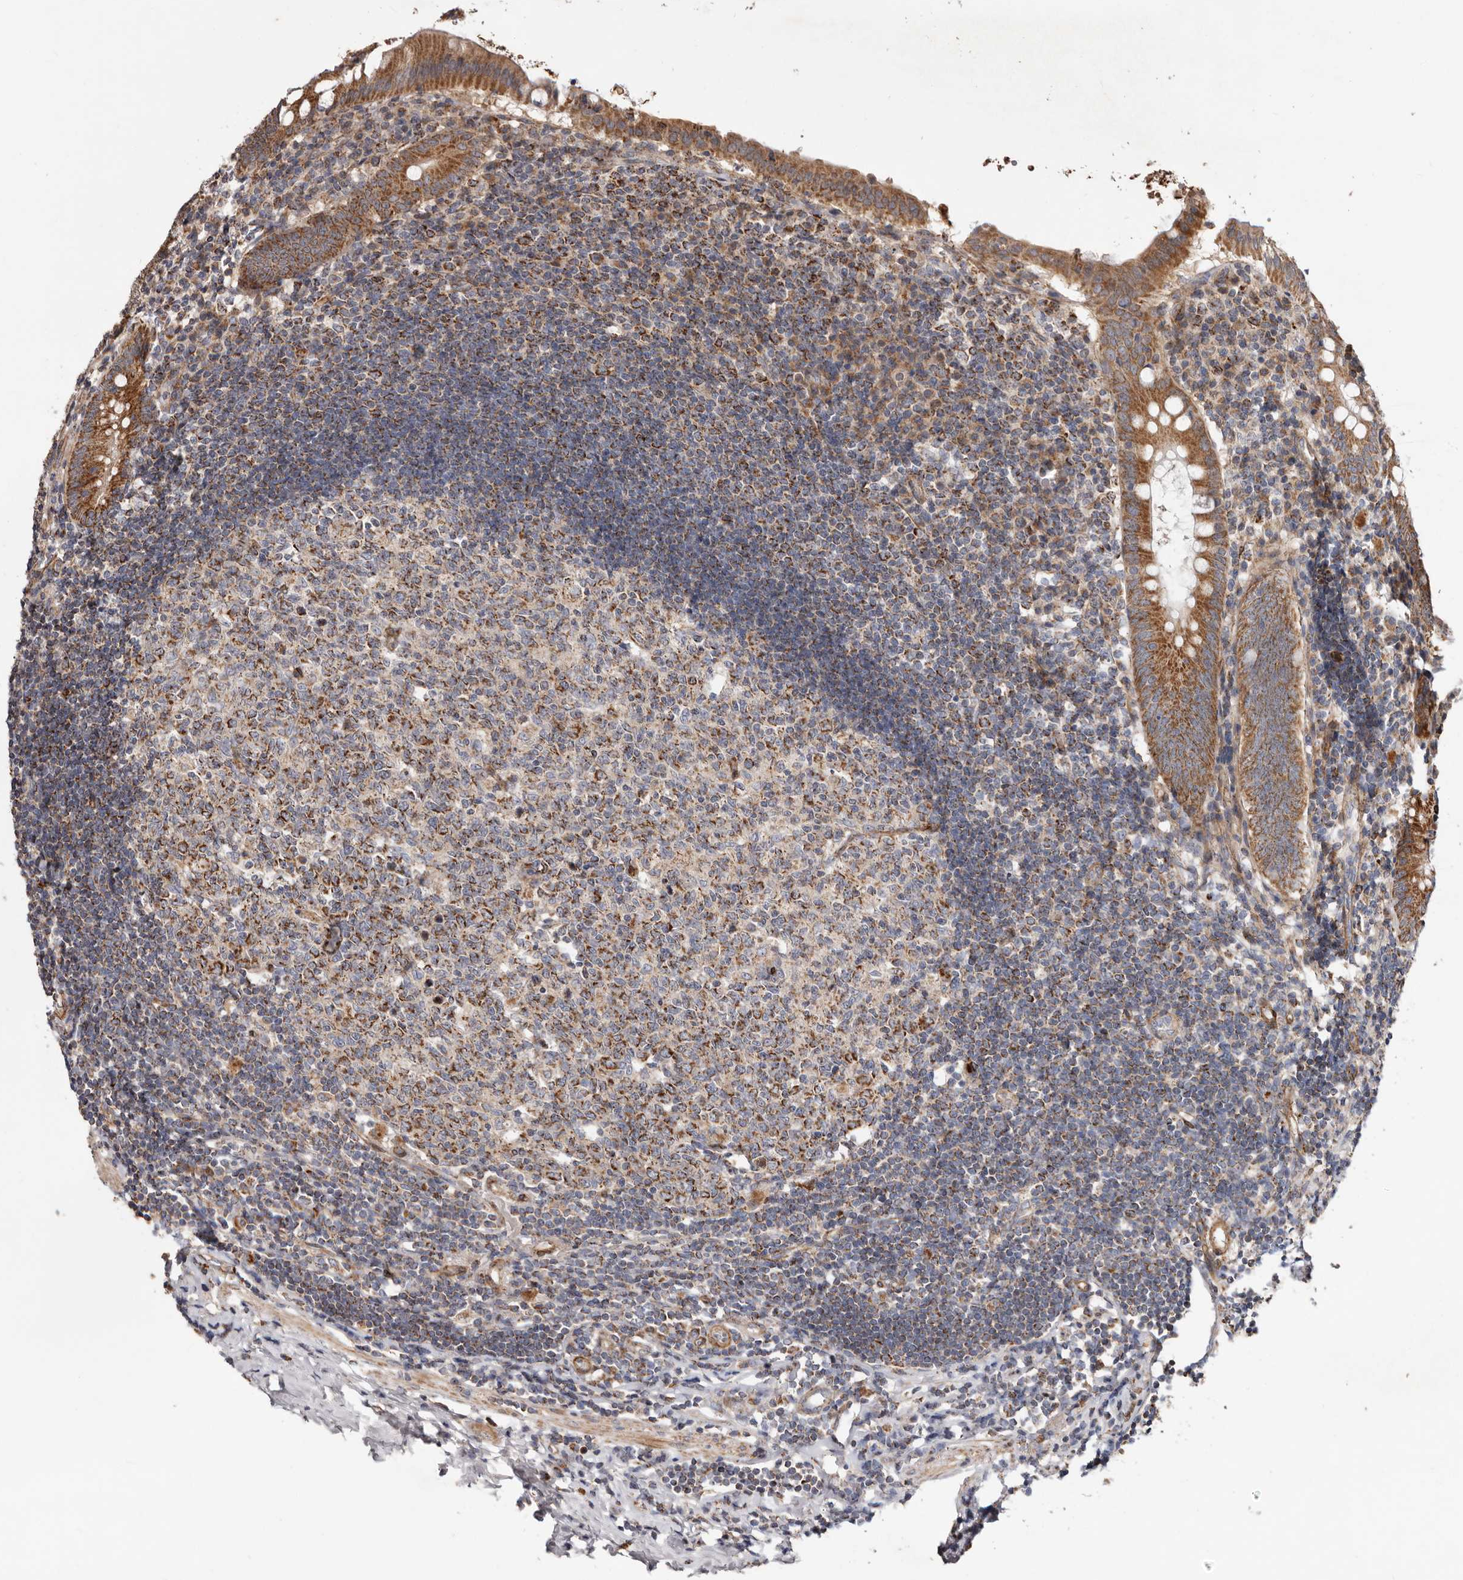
{"staining": {"intensity": "moderate", "quantity": ">75%", "location": "cytoplasmic/membranous"}, "tissue": "appendix", "cell_type": "Glandular cells", "image_type": "normal", "snomed": [{"axis": "morphology", "description": "Normal tissue, NOS"}, {"axis": "topography", "description": "Appendix"}], "caption": "DAB immunohistochemical staining of benign human appendix reveals moderate cytoplasmic/membranous protein expression in about >75% of glandular cells. Nuclei are stained in blue.", "gene": "PROKR1", "patient": {"sex": "female", "age": 54}}